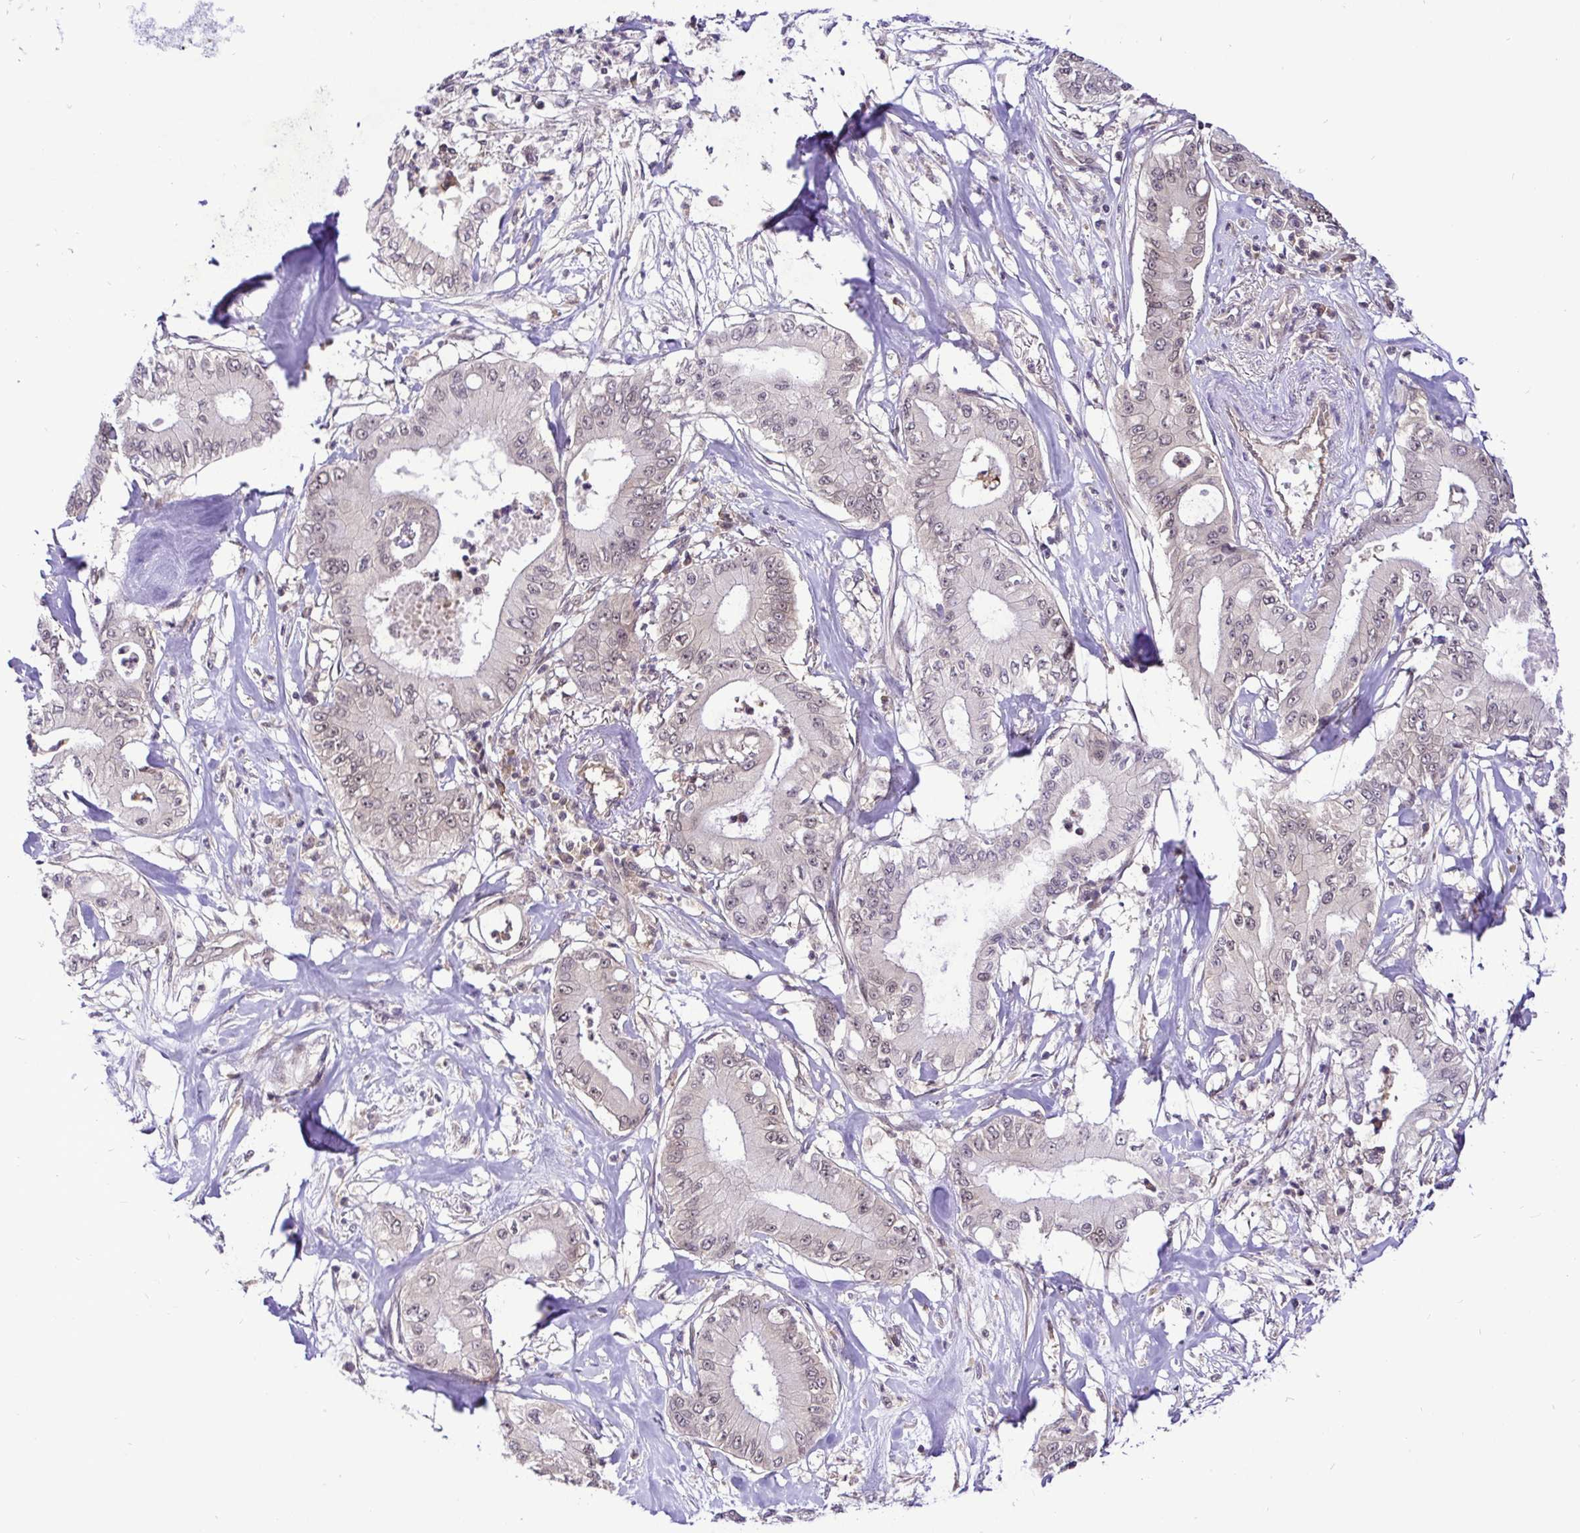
{"staining": {"intensity": "weak", "quantity": "25%-75%", "location": "nuclear"}, "tissue": "pancreatic cancer", "cell_type": "Tumor cells", "image_type": "cancer", "snomed": [{"axis": "morphology", "description": "Adenocarcinoma, NOS"}, {"axis": "topography", "description": "Pancreas"}], "caption": "Immunohistochemistry (IHC) staining of pancreatic cancer (adenocarcinoma), which reveals low levels of weak nuclear staining in approximately 25%-75% of tumor cells indicating weak nuclear protein positivity. The staining was performed using DAB (brown) for protein detection and nuclei were counterstained in hematoxylin (blue).", "gene": "UBE2M", "patient": {"sex": "male", "age": 71}}